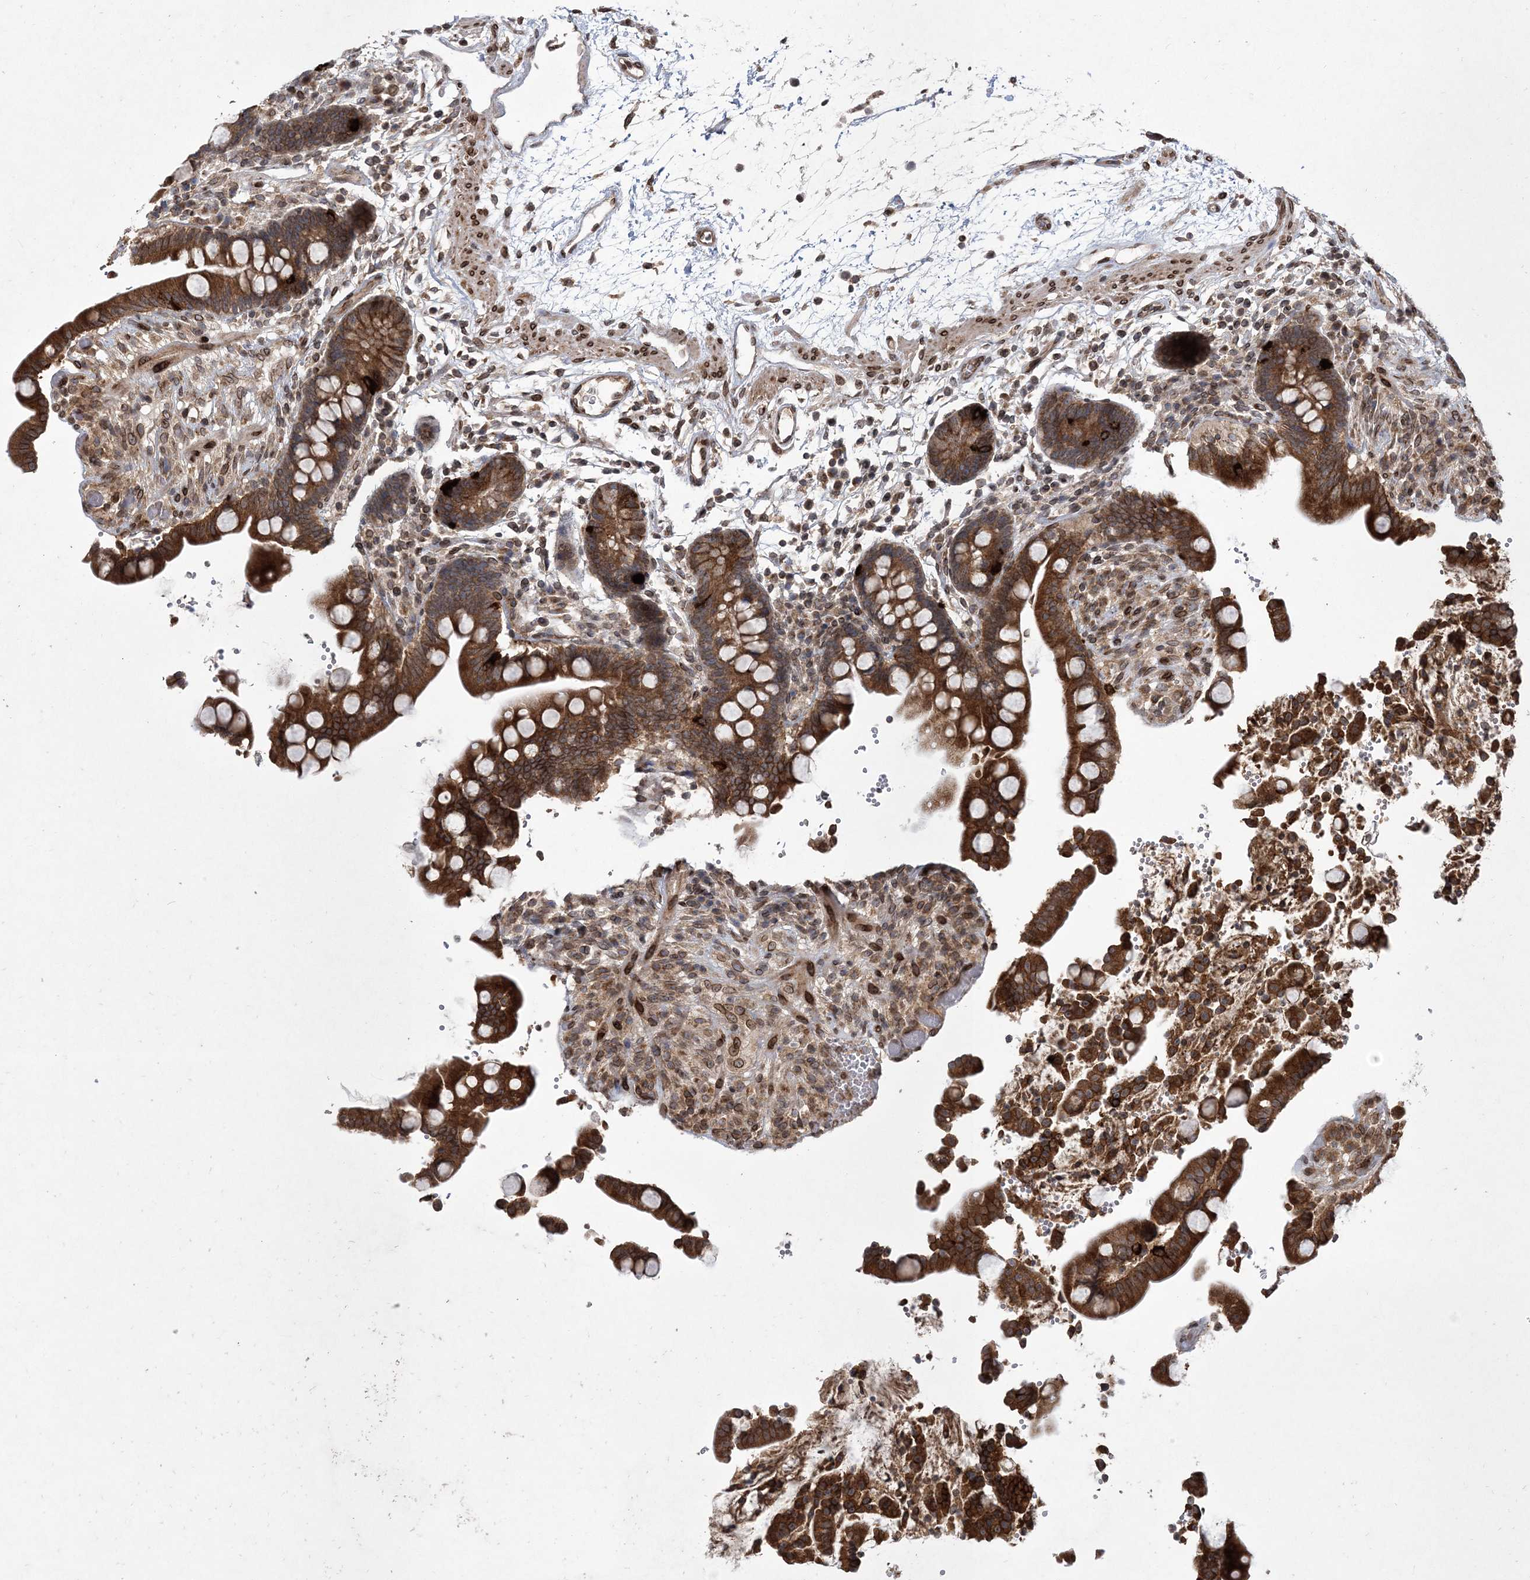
{"staining": {"intensity": "moderate", "quantity": "25%-75%", "location": "cytoplasmic/membranous"}, "tissue": "colon", "cell_type": "Endothelial cells", "image_type": "normal", "snomed": [{"axis": "morphology", "description": "Normal tissue, NOS"}, {"axis": "topography", "description": "Colon"}], "caption": "Immunohistochemical staining of normal colon exhibits moderate cytoplasmic/membranous protein positivity in about 25%-75% of endothelial cells.", "gene": "DNAJC27", "patient": {"sex": "male", "age": 73}}